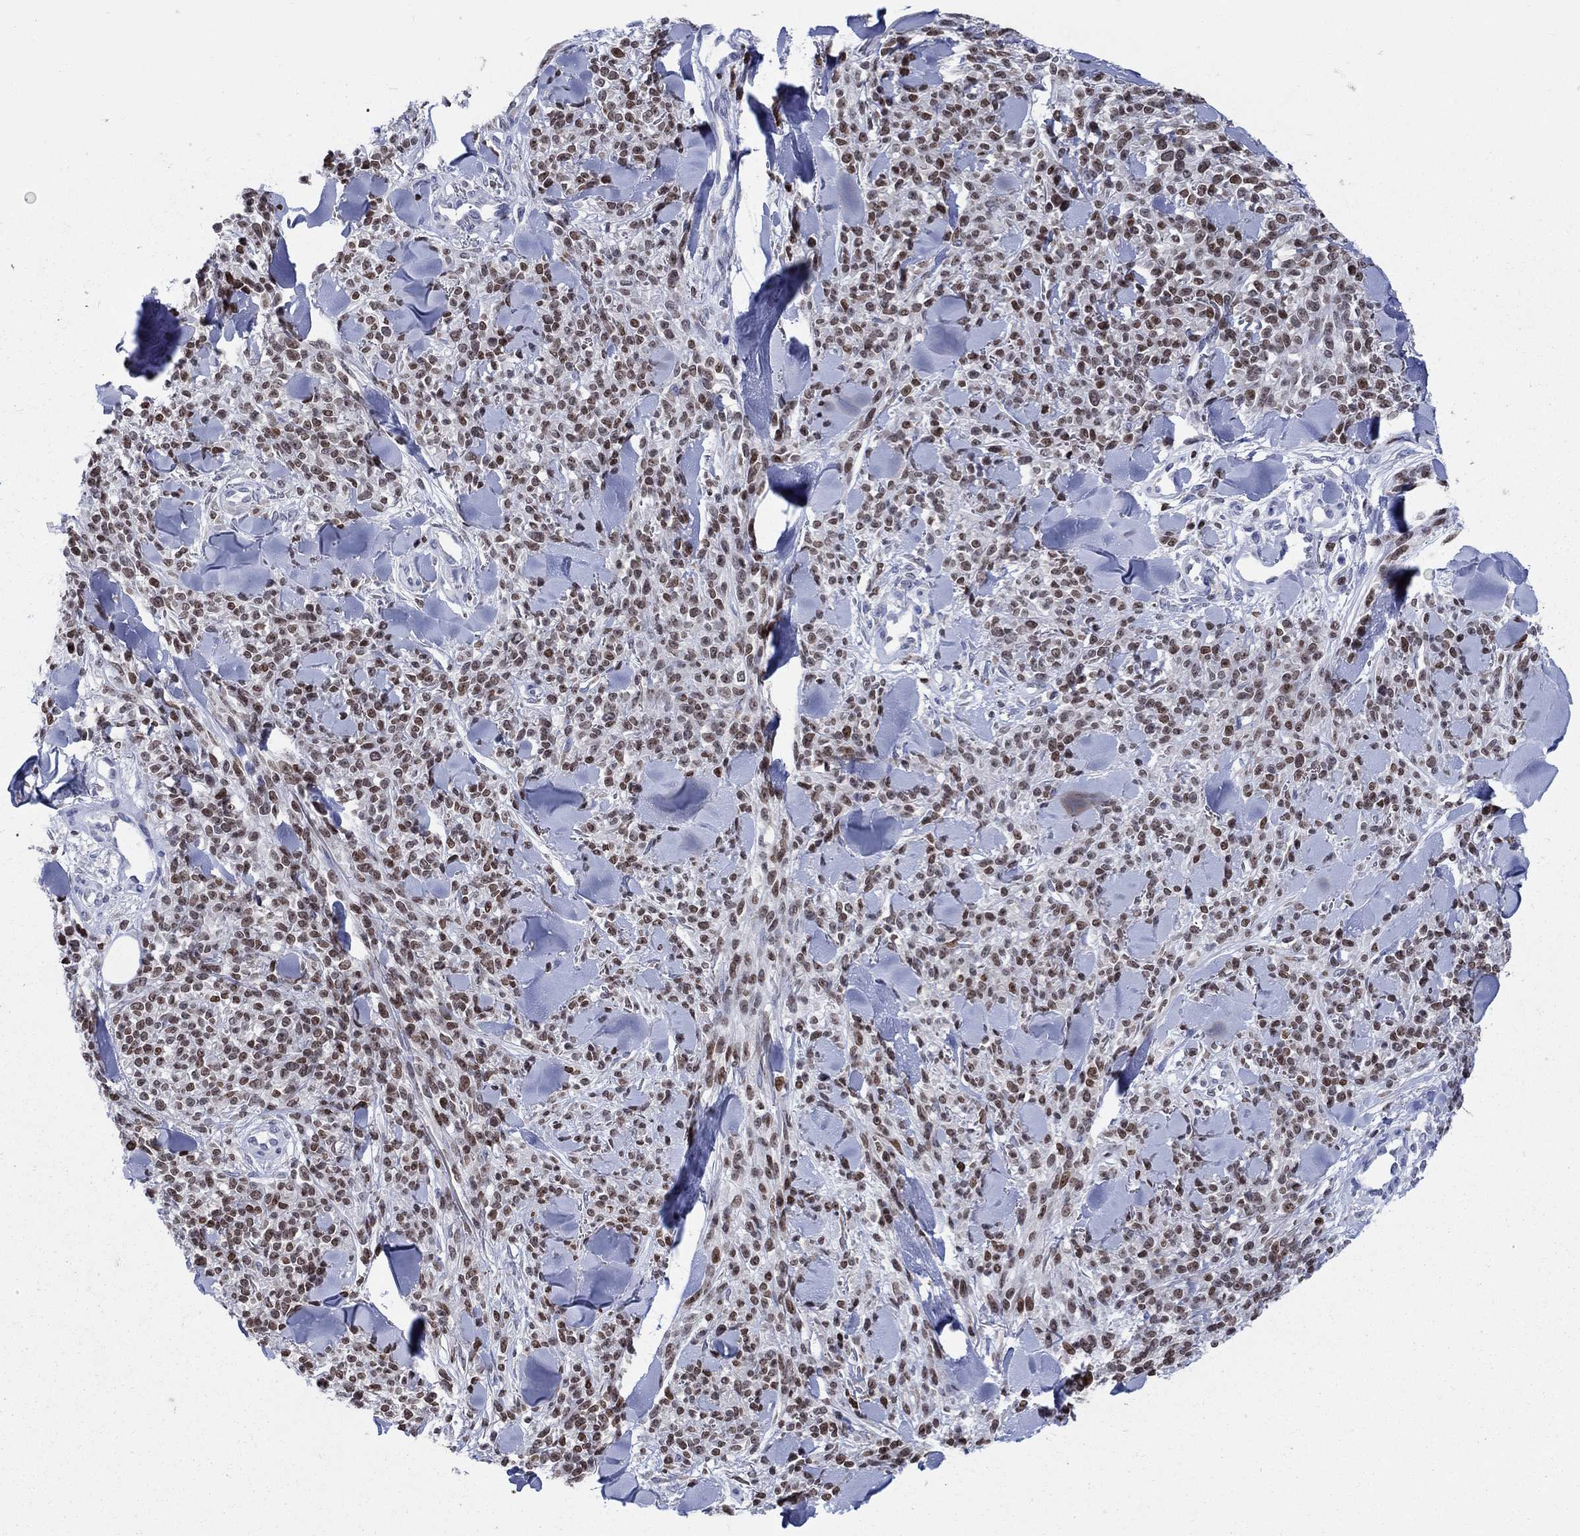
{"staining": {"intensity": "moderate", "quantity": "25%-75%", "location": "nuclear"}, "tissue": "melanoma", "cell_type": "Tumor cells", "image_type": "cancer", "snomed": [{"axis": "morphology", "description": "Malignant melanoma, NOS"}, {"axis": "topography", "description": "Skin"}, {"axis": "topography", "description": "Skin of trunk"}], "caption": "Human melanoma stained for a protein (brown) demonstrates moderate nuclear positive expression in approximately 25%-75% of tumor cells.", "gene": "HMGA1", "patient": {"sex": "male", "age": 74}}